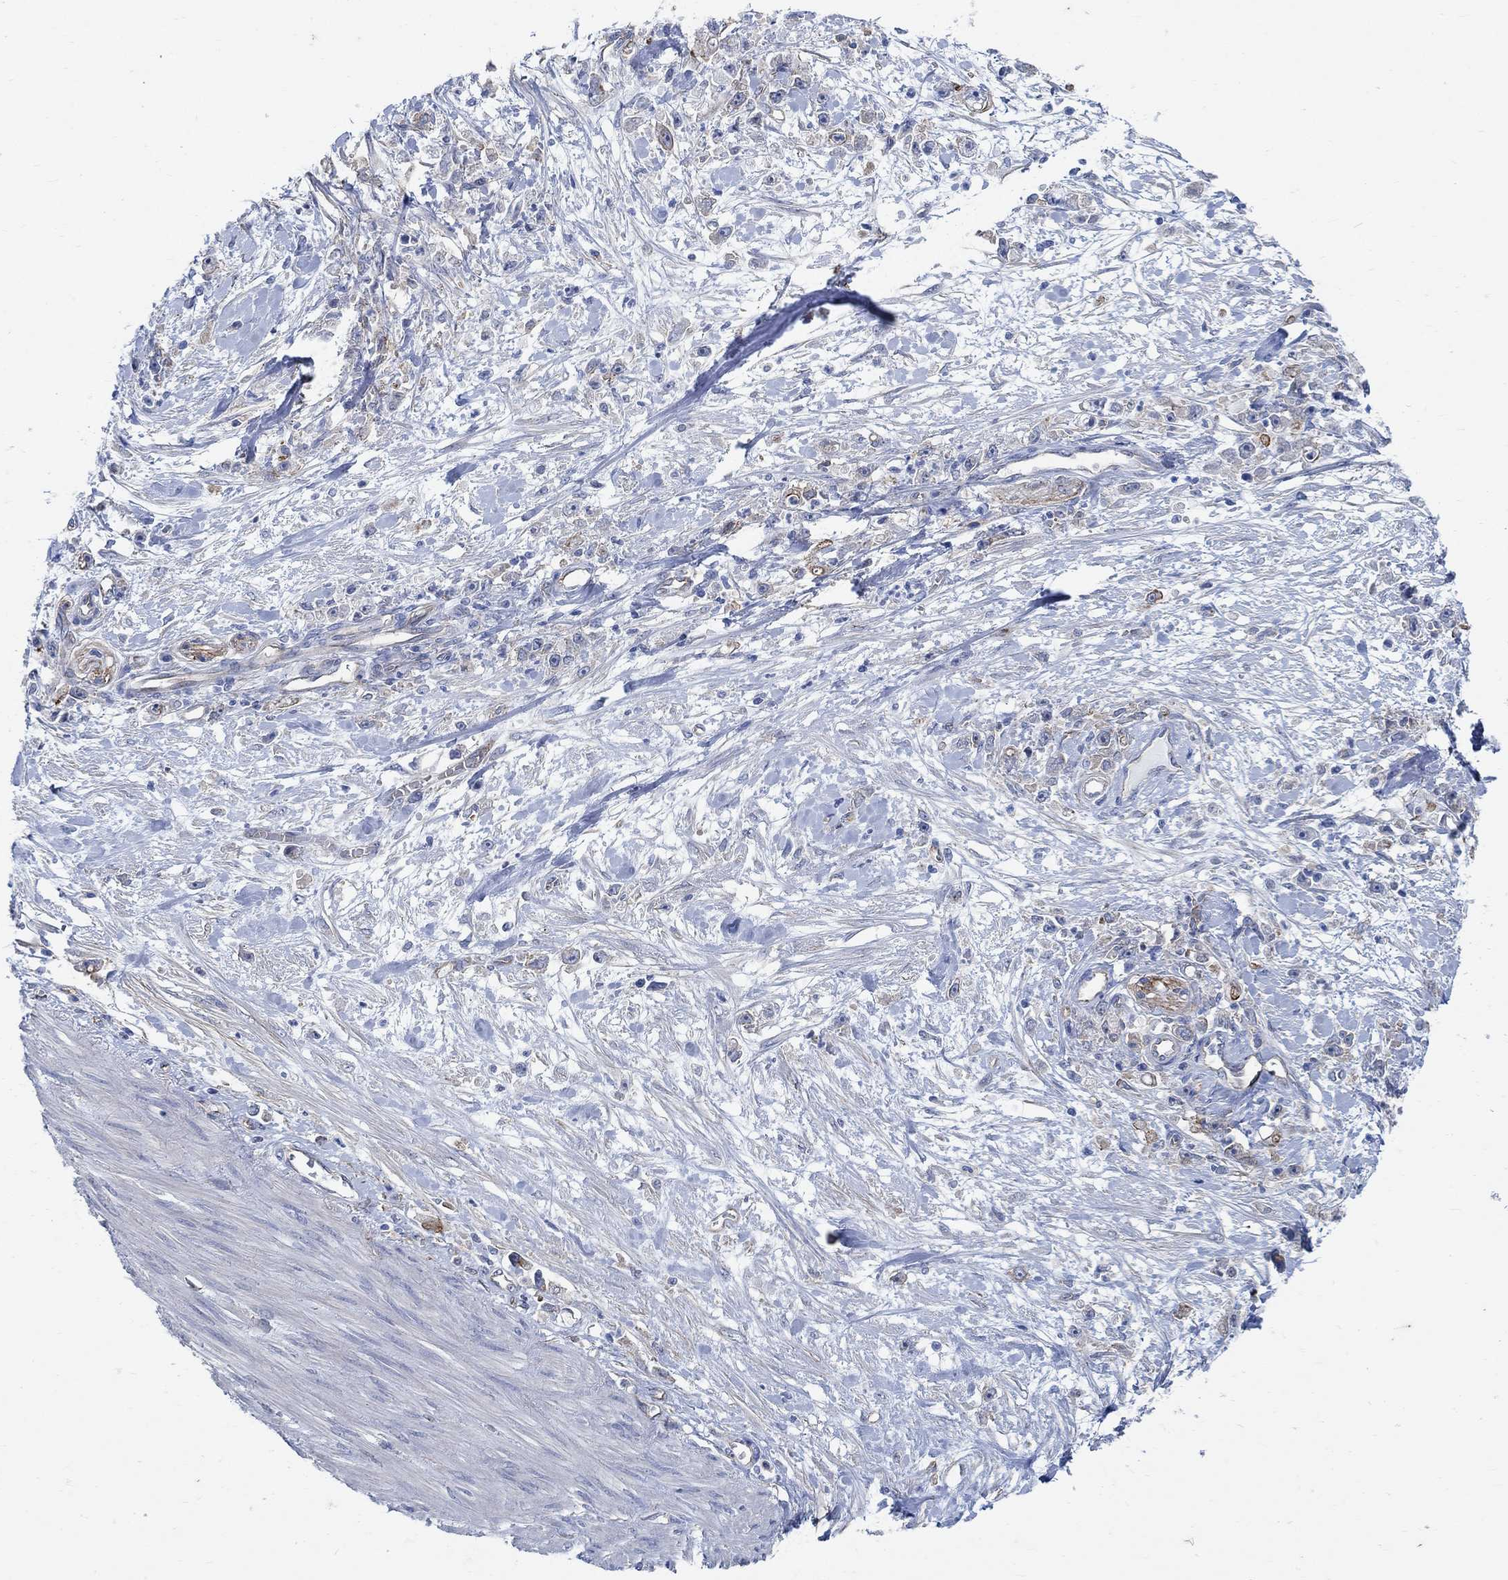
{"staining": {"intensity": "weak", "quantity": "<25%", "location": "cytoplasmic/membranous"}, "tissue": "stomach cancer", "cell_type": "Tumor cells", "image_type": "cancer", "snomed": [{"axis": "morphology", "description": "Adenocarcinoma, NOS"}, {"axis": "topography", "description": "Stomach"}], "caption": "Stomach cancer (adenocarcinoma) was stained to show a protein in brown. There is no significant positivity in tumor cells.", "gene": "TMEM198", "patient": {"sex": "female", "age": 59}}